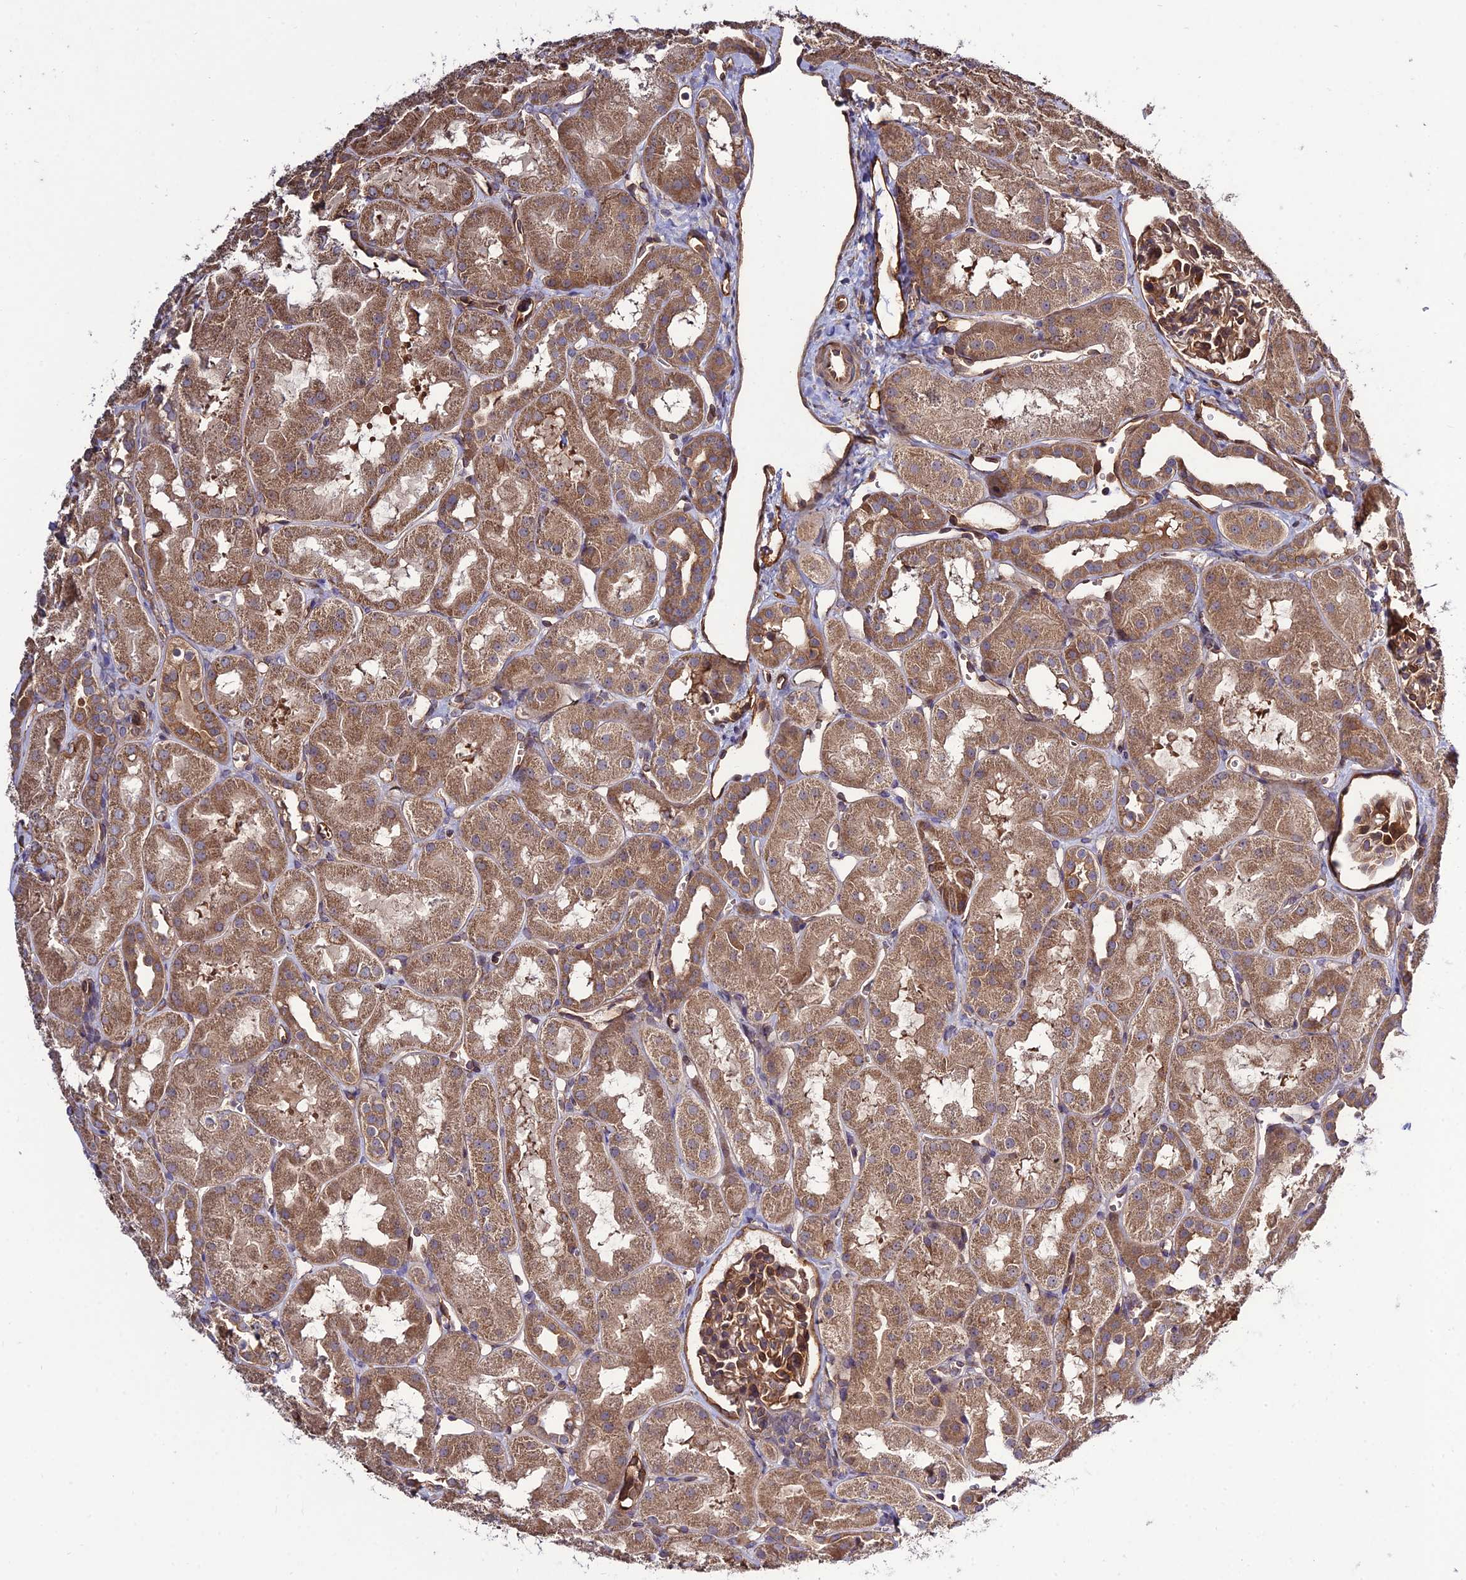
{"staining": {"intensity": "moderate", "quantity": ">75%", "location": "cytoplasmic/membranous"}, "tissue": "kidney", "cell_type": "Cells in glomeruli", "image_type": "normal", "snomed": [{"axis": "morphology", "description": "Normal tissue, NOS"}, {"axis": "topography", "description": "Kidney"}, {"axis": "topography", "description": "Urinary bladder"}], "caption": "IHC photomicrograph of unremarkable kidney: kidney stained using immunohistochemistry shows medium levels of moderate protein expression localized specifically in the cytoplasmic/membranous of cells in glomeruli, appearing as a cytoplasmic/membranous brown color.", "gene": "CRTAP", "patient": {"sex": "male", "age": 16}}